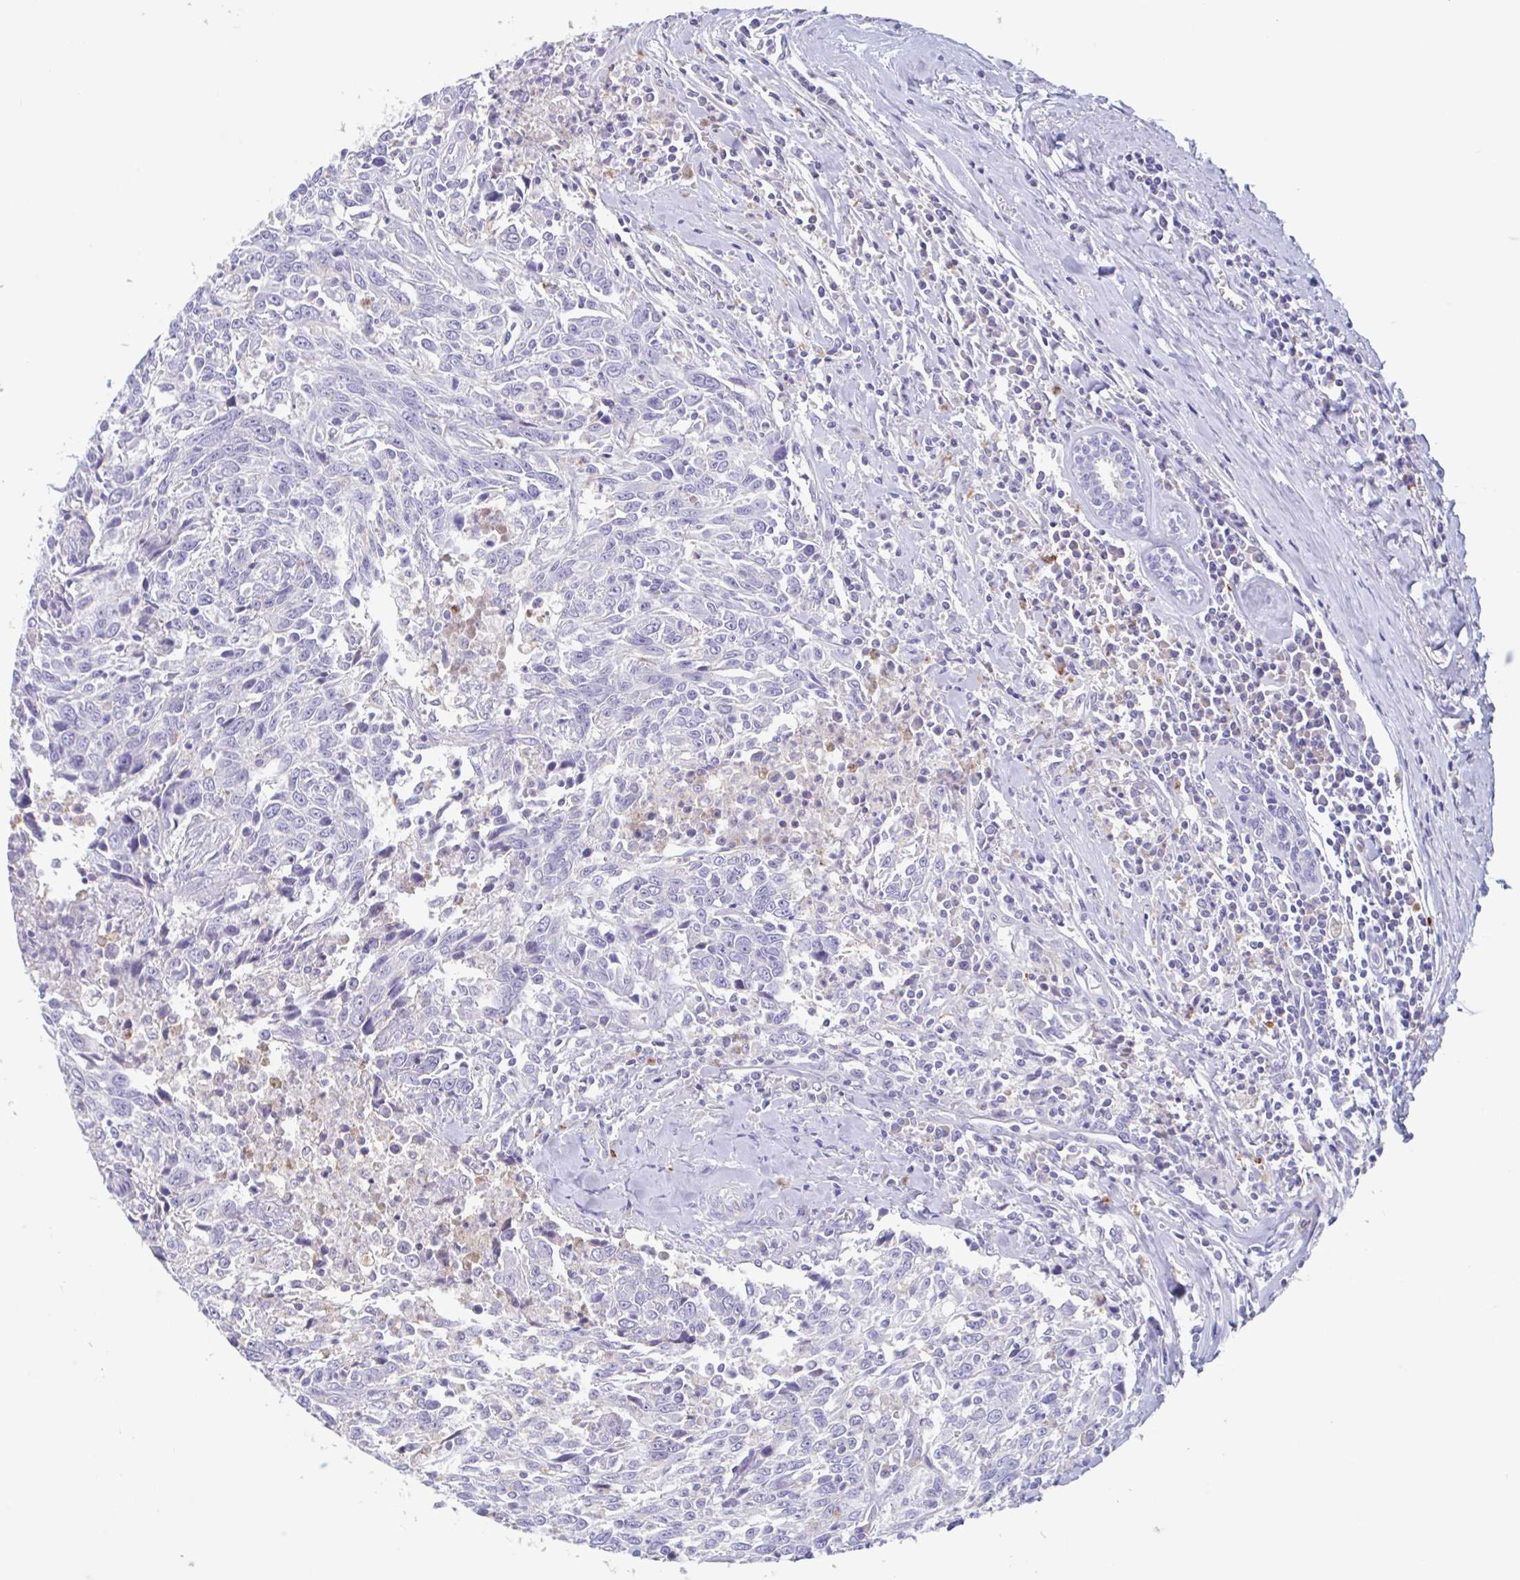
{"staining": {"intensity": "negative", "quantity": "none", "location": "none"}, "tissue": "breast cancer", "cell_type": "Tumor cells", "image_type": "cancer", "snomed": [{"axis": "morphology", "description": "Duct carcinoma"}, {"axis": "topography", "description": "Breast"}], "caption": "Immunohistochemistry (IHC) histopathology image of neoplastic tissue: breast cancer (intraductal carcinoma) stained with DAB (3,3'-diaminobenzidine) shows no significant protein positivity in tumor cells. (Brightfield microscopy of DAB (3,3'-diaminobenzidine) immunohistochemistry at high magnification).", "gene": "ZNHIT2", "patient": {"sex": "female", "age": 50}}